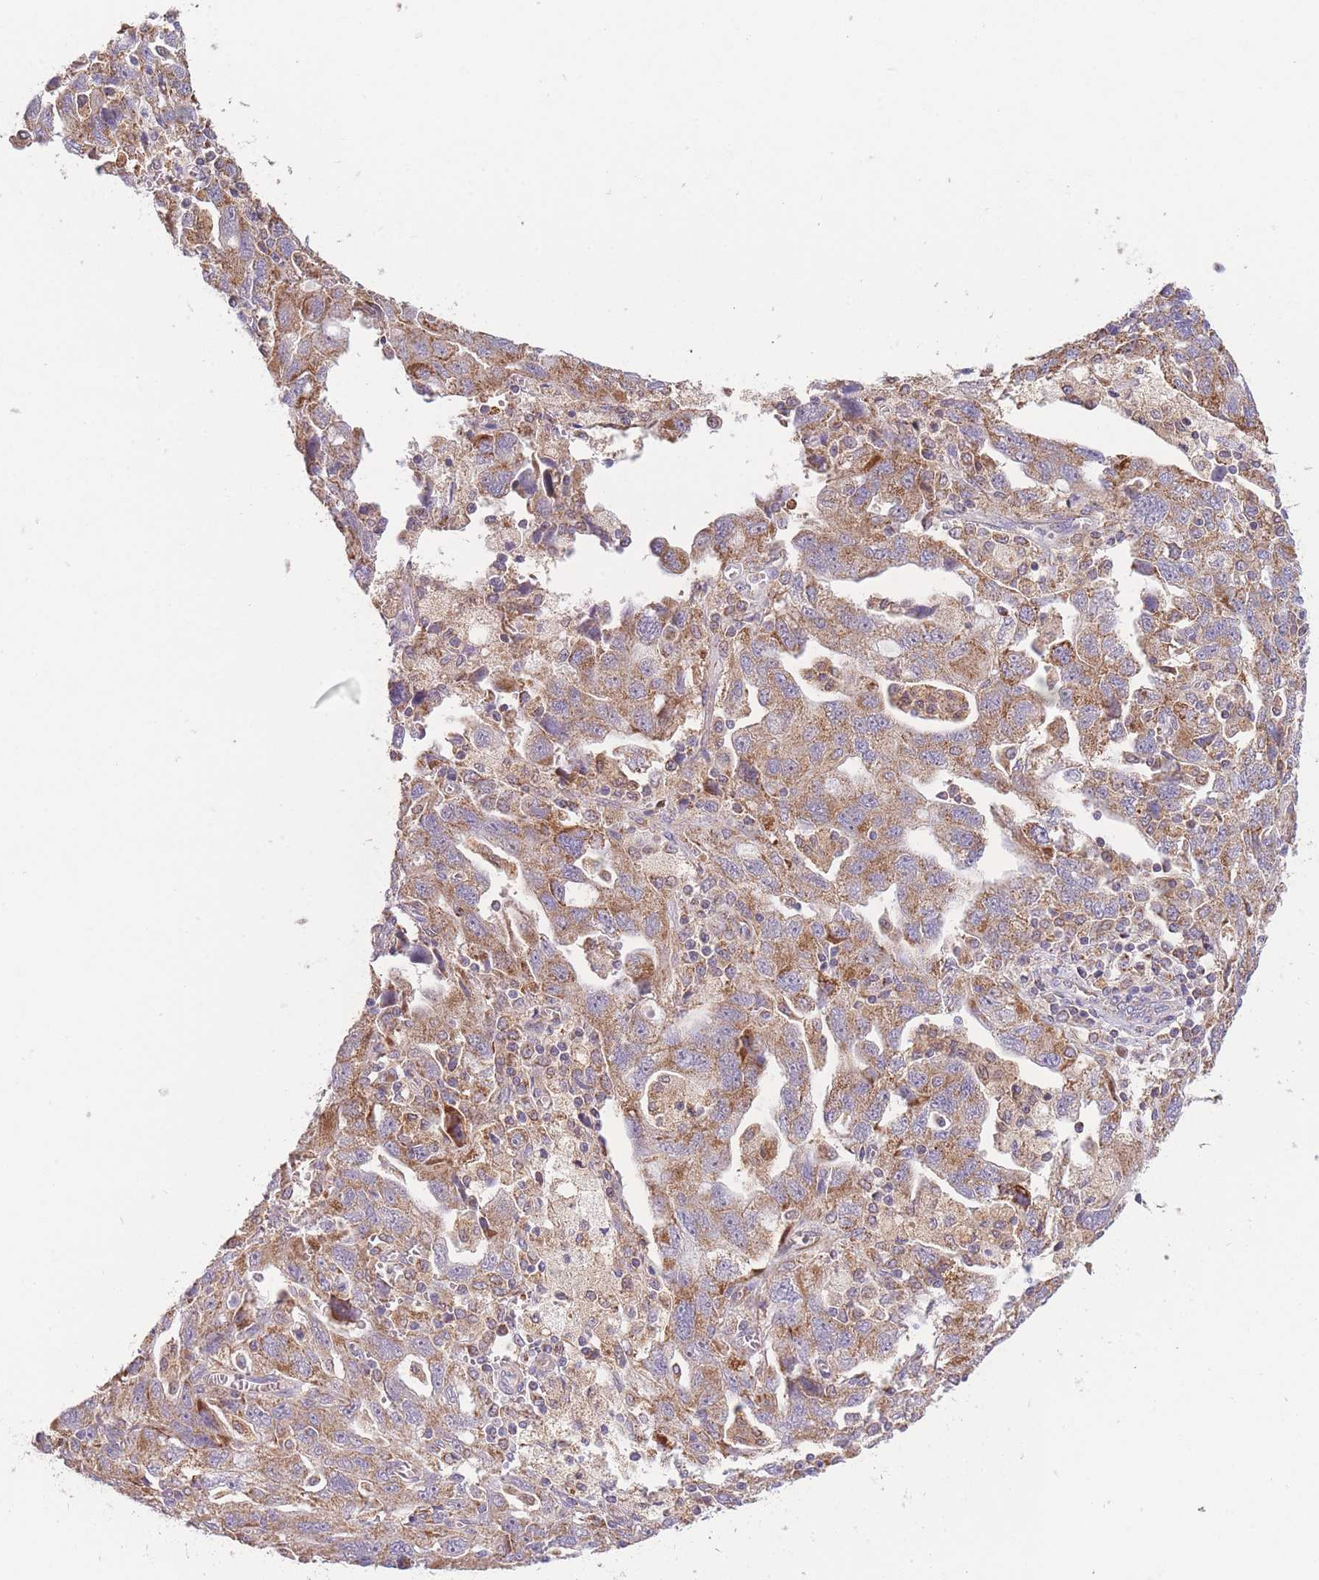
{"staining": {"intensity": "moderate", "quantity": ">75%", "location": "cytoplasmic/membranous"}, "tissue": "ovarian cancer", "cell_type": "Tumor cells", "image_type": "cancer", "snomed": [{"axis": "morphology", "description": "Carcinoma, NOS"}, {"axis": "morphology", "description": "Cystadenocarcinoma, serous, NOS"}, {"axis": "topography", "description": "Ovary"}], "caption": "Protein expression analysis of human ovarian cancer (serous cystadenocarcinoma) reveals moderate cytoplasmic/membranous staining in about >75% of tumor cells. (DAB (3,3'-diaminobenzidine) IHC with brightfield microscopy, high magnification).", "gene": "SLC25A42", "patient": {"sex": "female", "age": 69}}